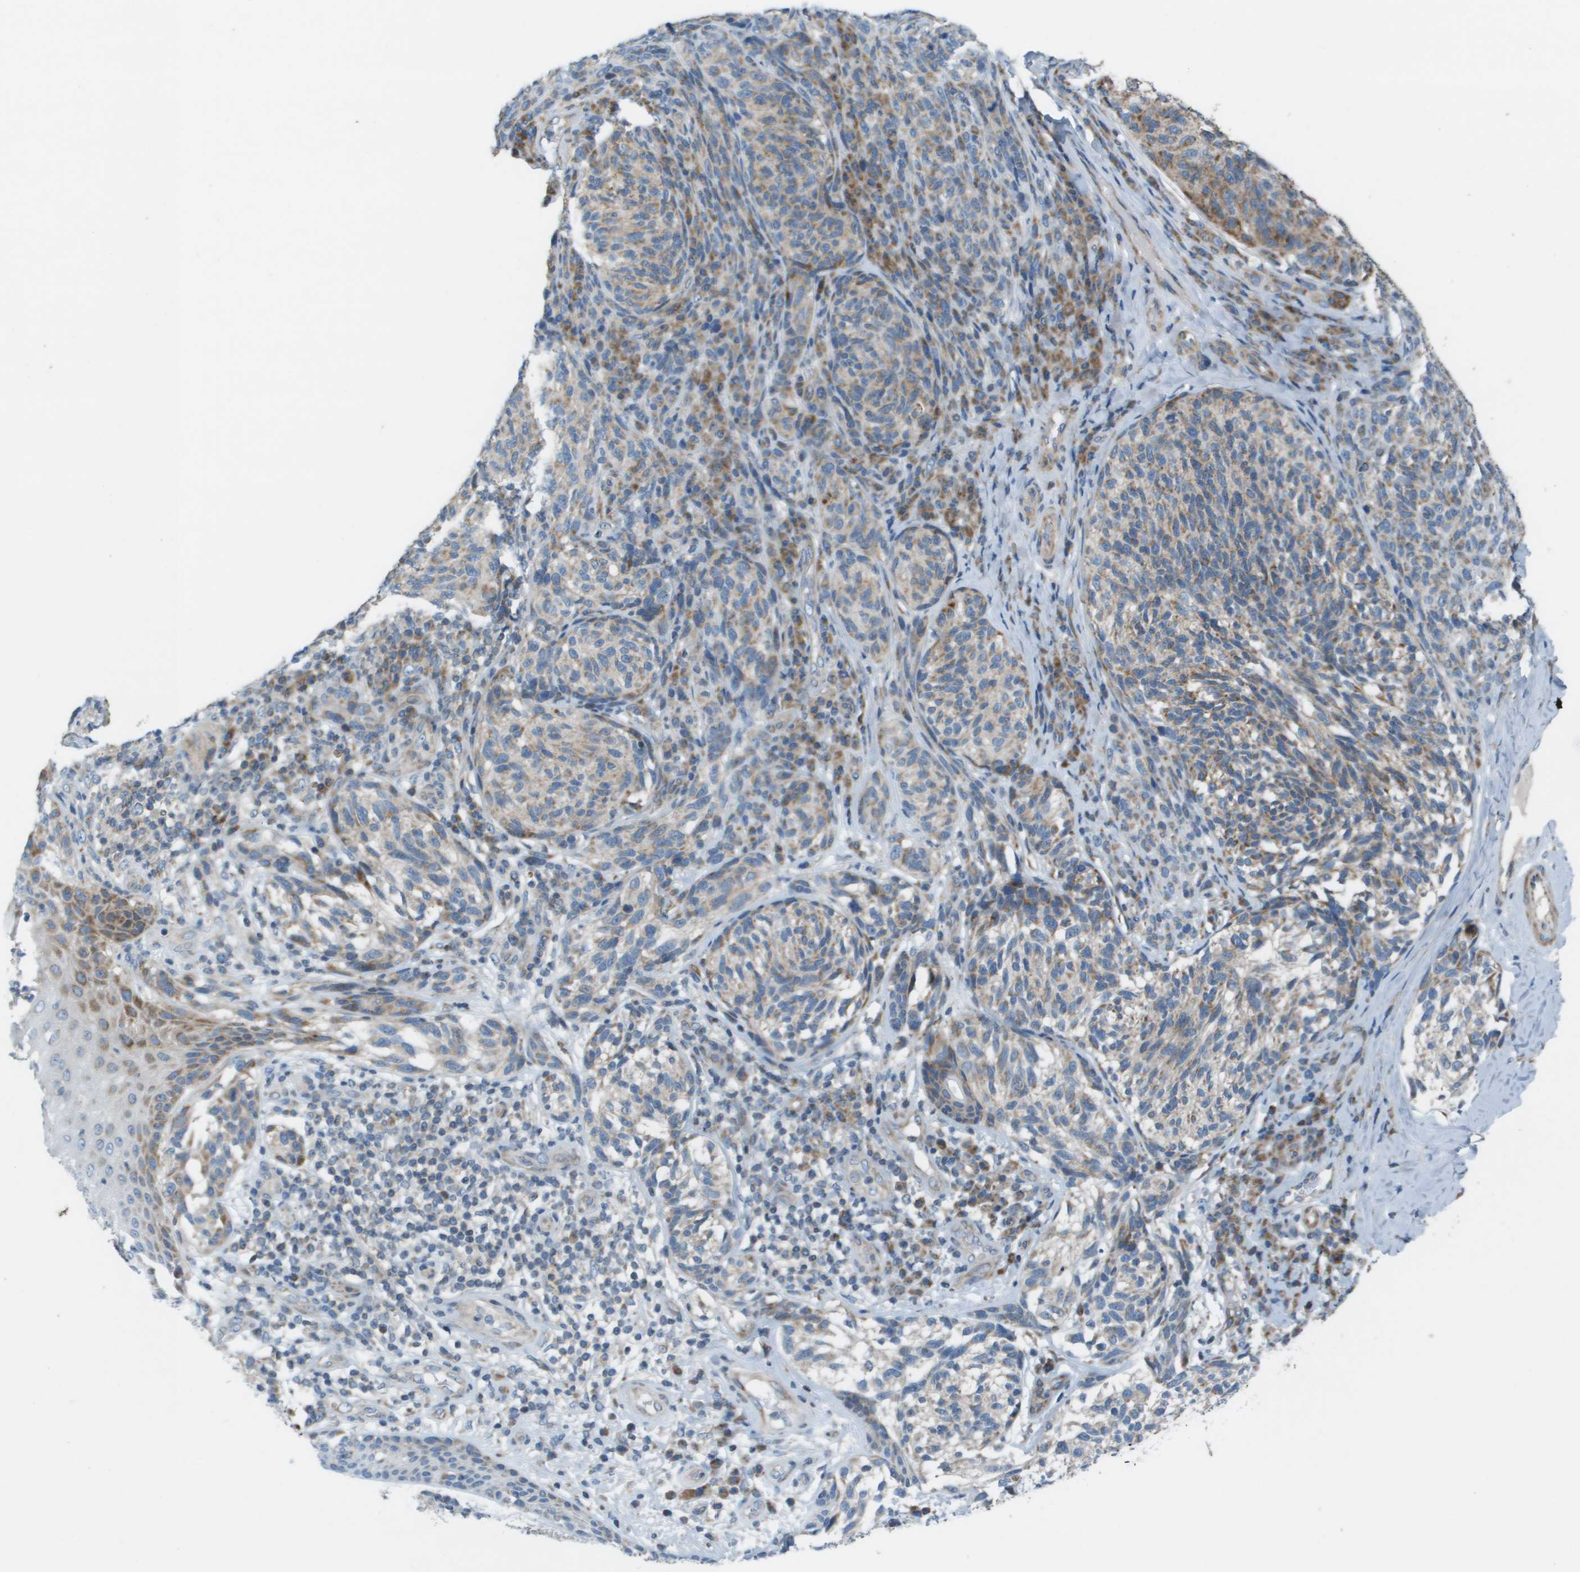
{"staining": {"intensity": "moderate", "quantity": "25%-75%", "location": "cytoplasmic/membranous"}, "tissue": "melanoma", "cell_type": "Tumor cells", "image_type": "cancer", "snomed": [{"axis": "morphology", "description": "Malignant melanoma, NOS"}, {"axis": "topography", "description": "Skin"}], "caption": "IHC image of neoplastic tissue: human malignant melanoma stained using immunohistochemistry demonstrates medium levels of moderate protein expression localized specifically in the cytoplasmic/membranous of tumor cells, appearing as a cytoplasmic/membranous brown color.", "gene": "GALNT6", "patient": {"sex": "female", "age": 73}}